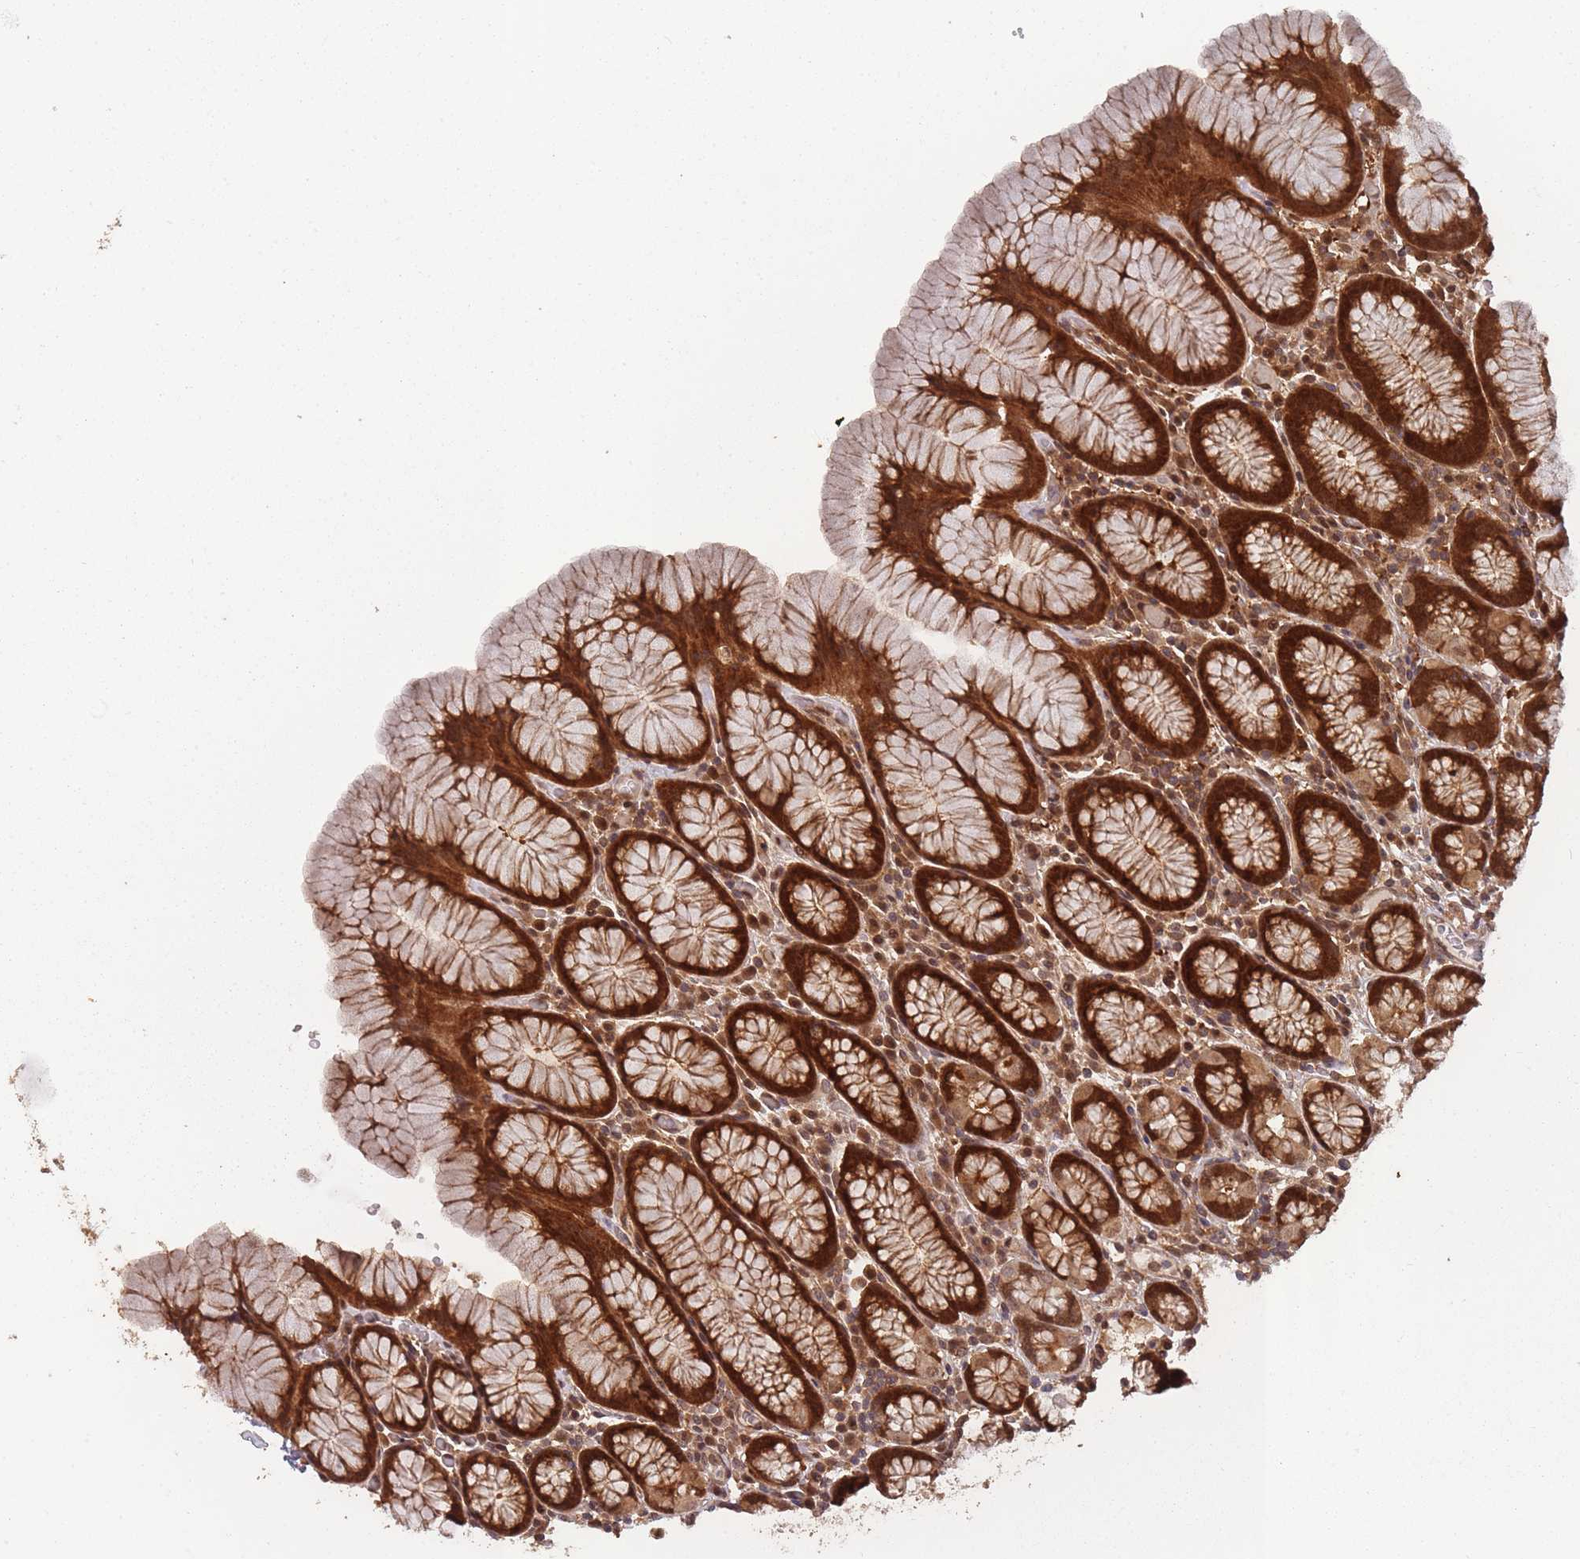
{"staining": {"intensity": "strong", "quantity": ">75%", "location": "cytoplasmic/membranous,nuclear"}, "tissue": "stomach", "cell_type": "Glandular cells", "image_type": "normal", "snomed": [{"axis": "morphology", "description": "Normal tissue, NOS"}, {"axis": "topography", "description": "Stomach, upper"}, {"axis": "topography", "description": "Stomach"}], "caption": "An image of stomach stained for a protein shows strong cytoplasmic/membranous,nuclear brown staining in glandular cells. Immunohistochemistry (ihc) stains the protein of interest in brown and the nuclei are stained blue.", "gene": "PPP6R3", "patient": {"sex": "male", "age": 62}}